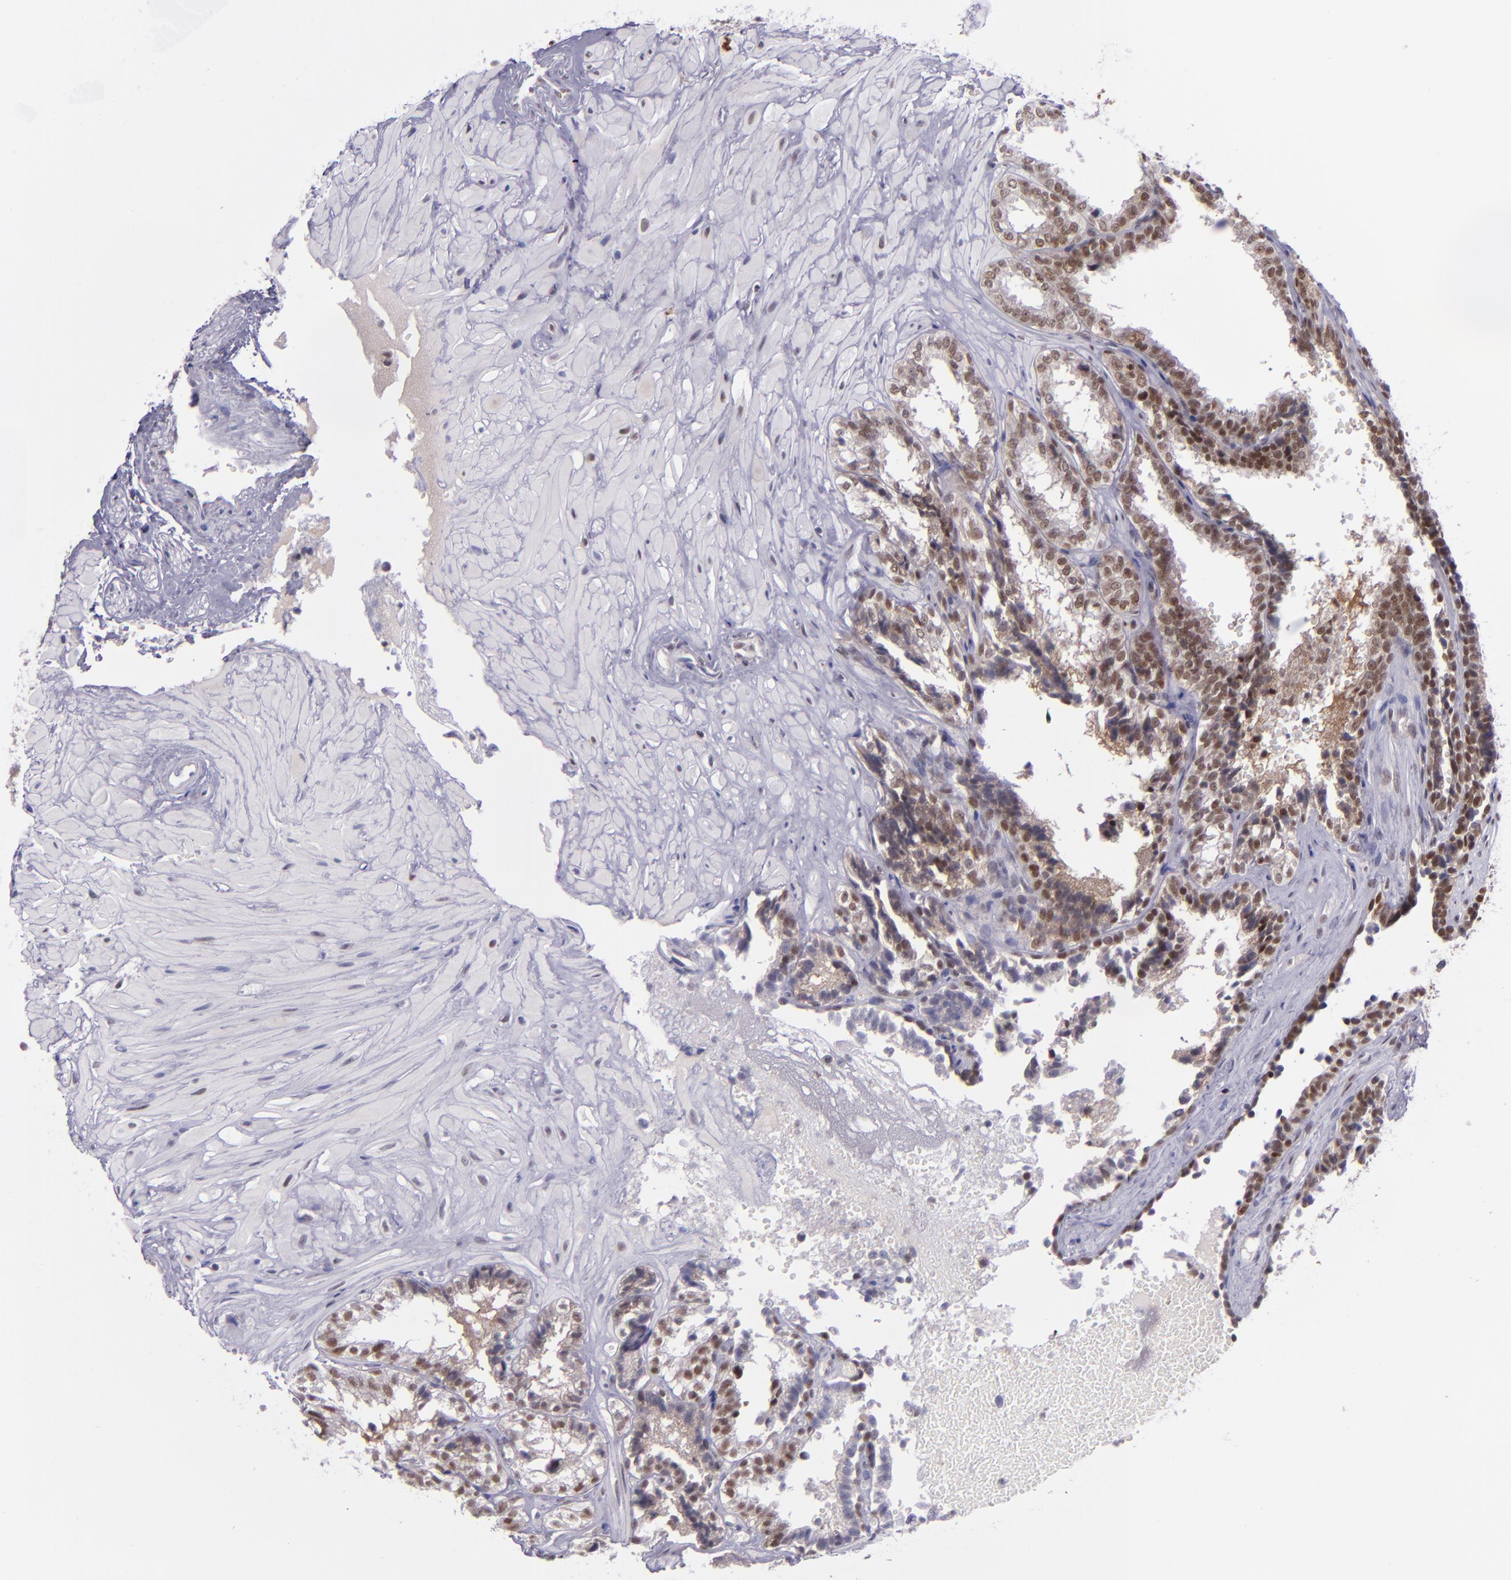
{"staining": {"intensity": "weak", "quantity": ">75%", "location": "cytoplasmic/membranous,nuclear"}, "tissue": "seminal vesicle", "cell_type": "Glandular cells", "image_type": "normal", "snomed": [{"axis": "morphology", "description": "Normal tissue, NOS"}, {"axis": "topography", "description": "Seminal veicle"}], "caption": "This histopathology image displays IHC staining of benign human seminal vesicle, with low weak cytoplasmic/membranous,nuclear expression in approximately >75% of glandular cells.", "gene": "BAG1", "patient": {"sex": "male", "age": 26}}